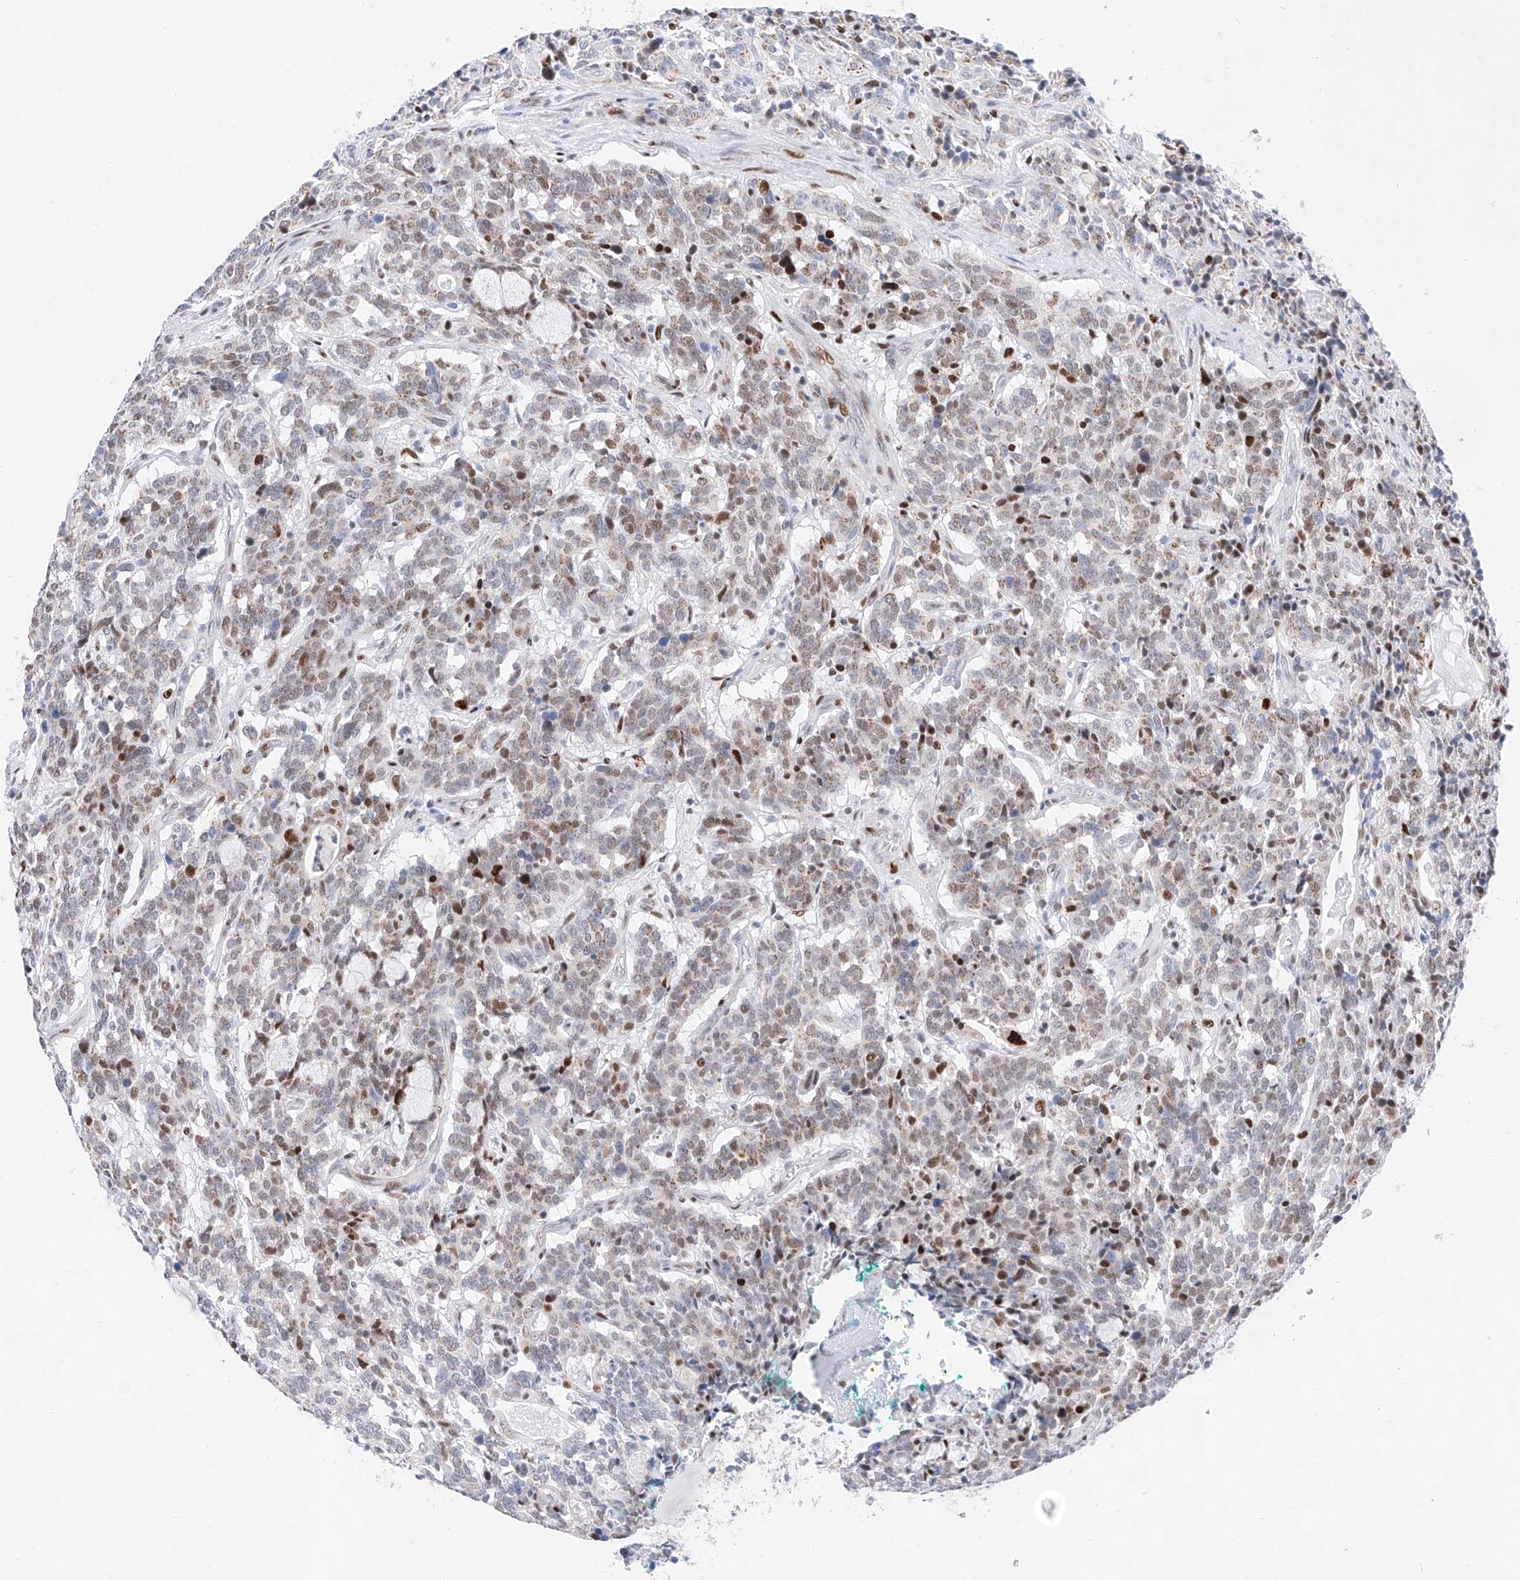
{"staining": {"intensity": "moderate", "quantity": "25%-75%", "location": "nuclear"}, "tissue": "carcinoid", "cell_type": "Tumor cells", "image_type": "cancer", "snomed": [{"axis": "morphology", "description": "Carcinoid, malignant, NOS"}, {"axis": "topography", "description": "Lung"}], "caption": "Tumor cells display moderate nuclear positivity in about 25%-75% of cells in carcinoid.", "gene": "NT5C3B", "patient": {"sex": "female", "age": 46}}